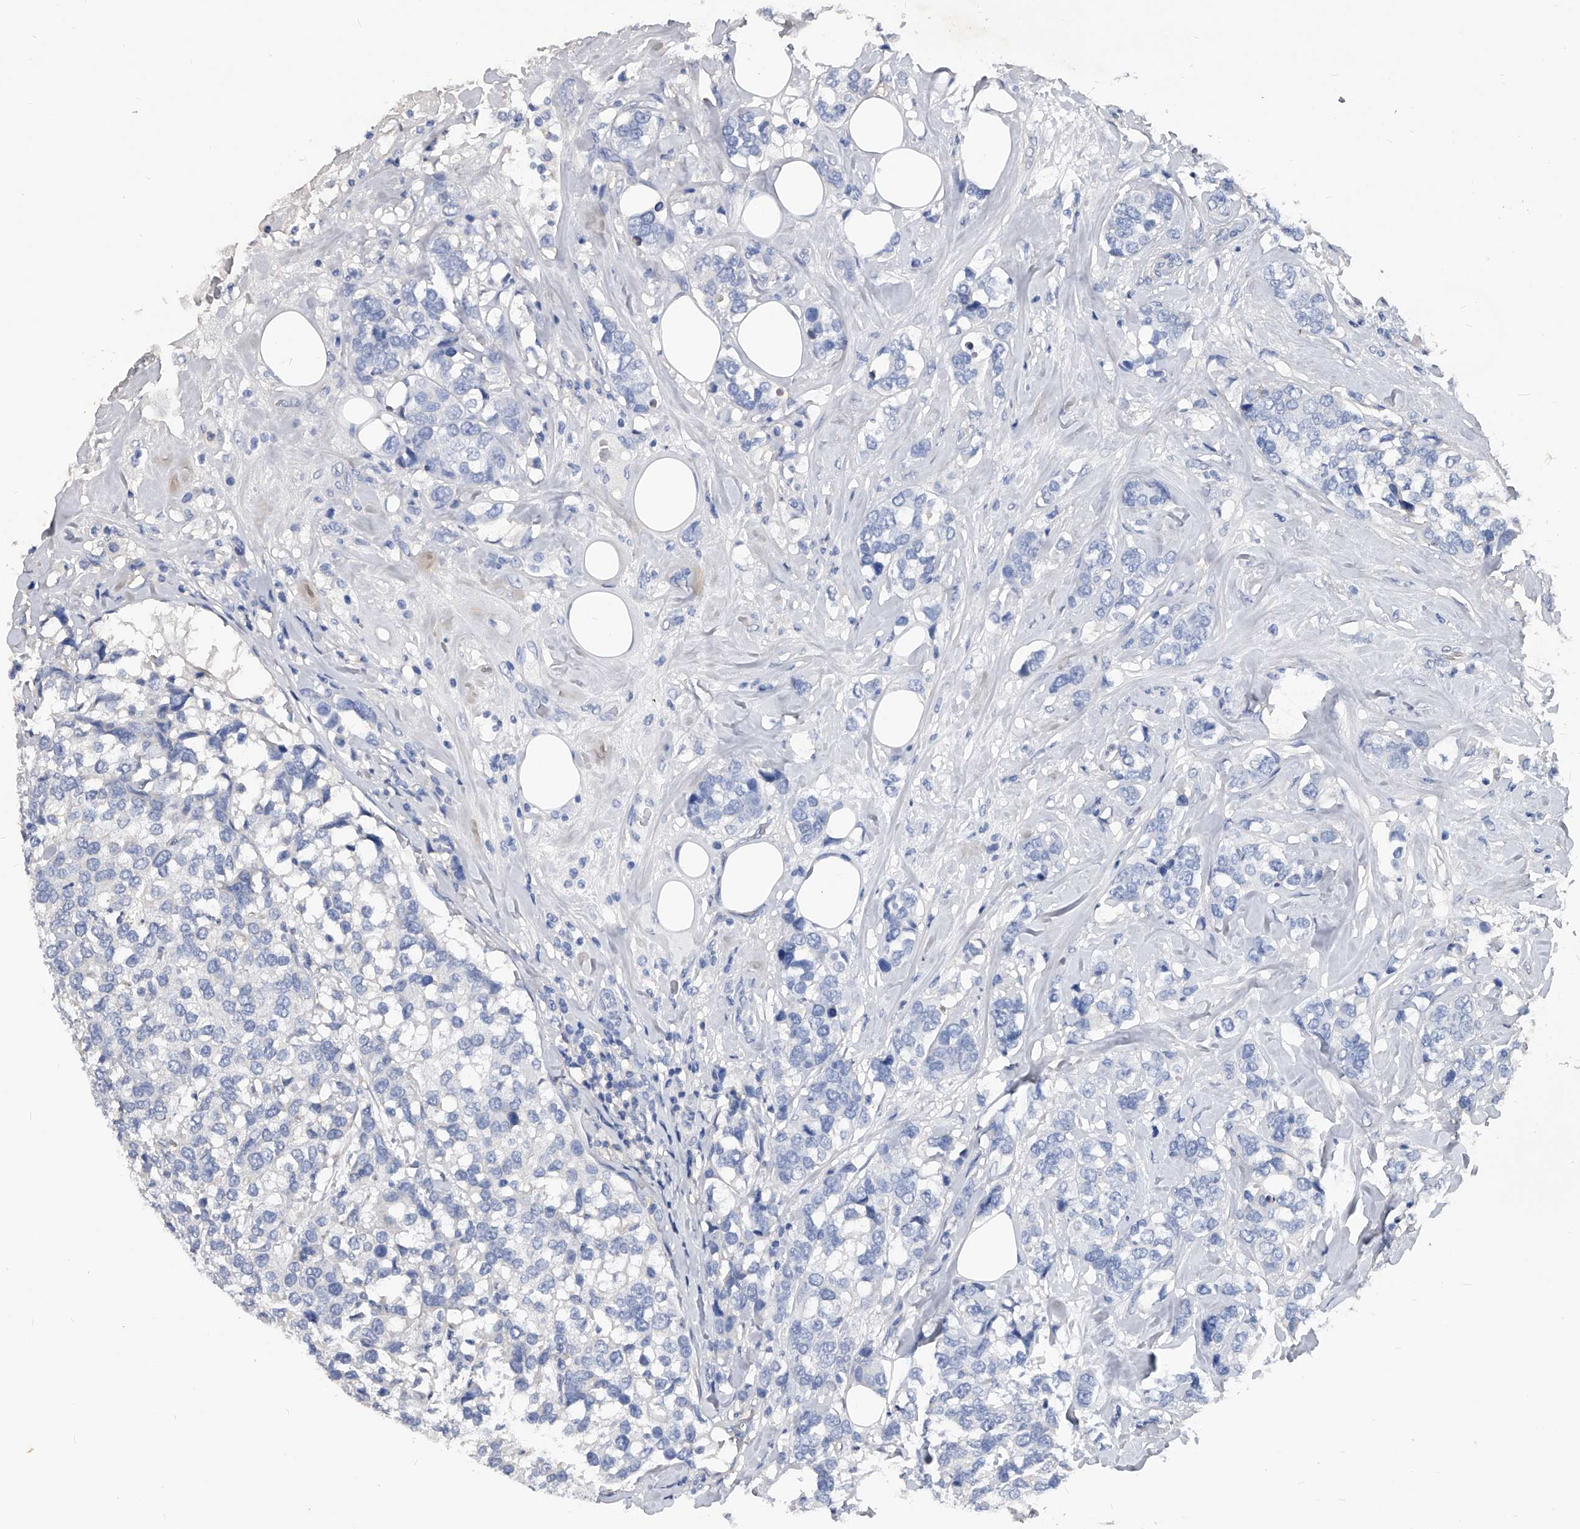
{"staining": {"intensity": "negative", "quantity": "none", "location": "none"}, "tissue": "breast cancer", "cell_type": "Tumor cells", "image_type": "cancer", "snomed": [{"axis": "morphology", "description": "Lobular carcinoma"}, {"axis": "topography", "description": "Breast"}], "caption": "Breast lobular carcinoma was stained to show a protein in brown. There is no significant positivity in tumor cells.", "gene": "HOMER3", "patient": {"sex": "female", "age": 59}}